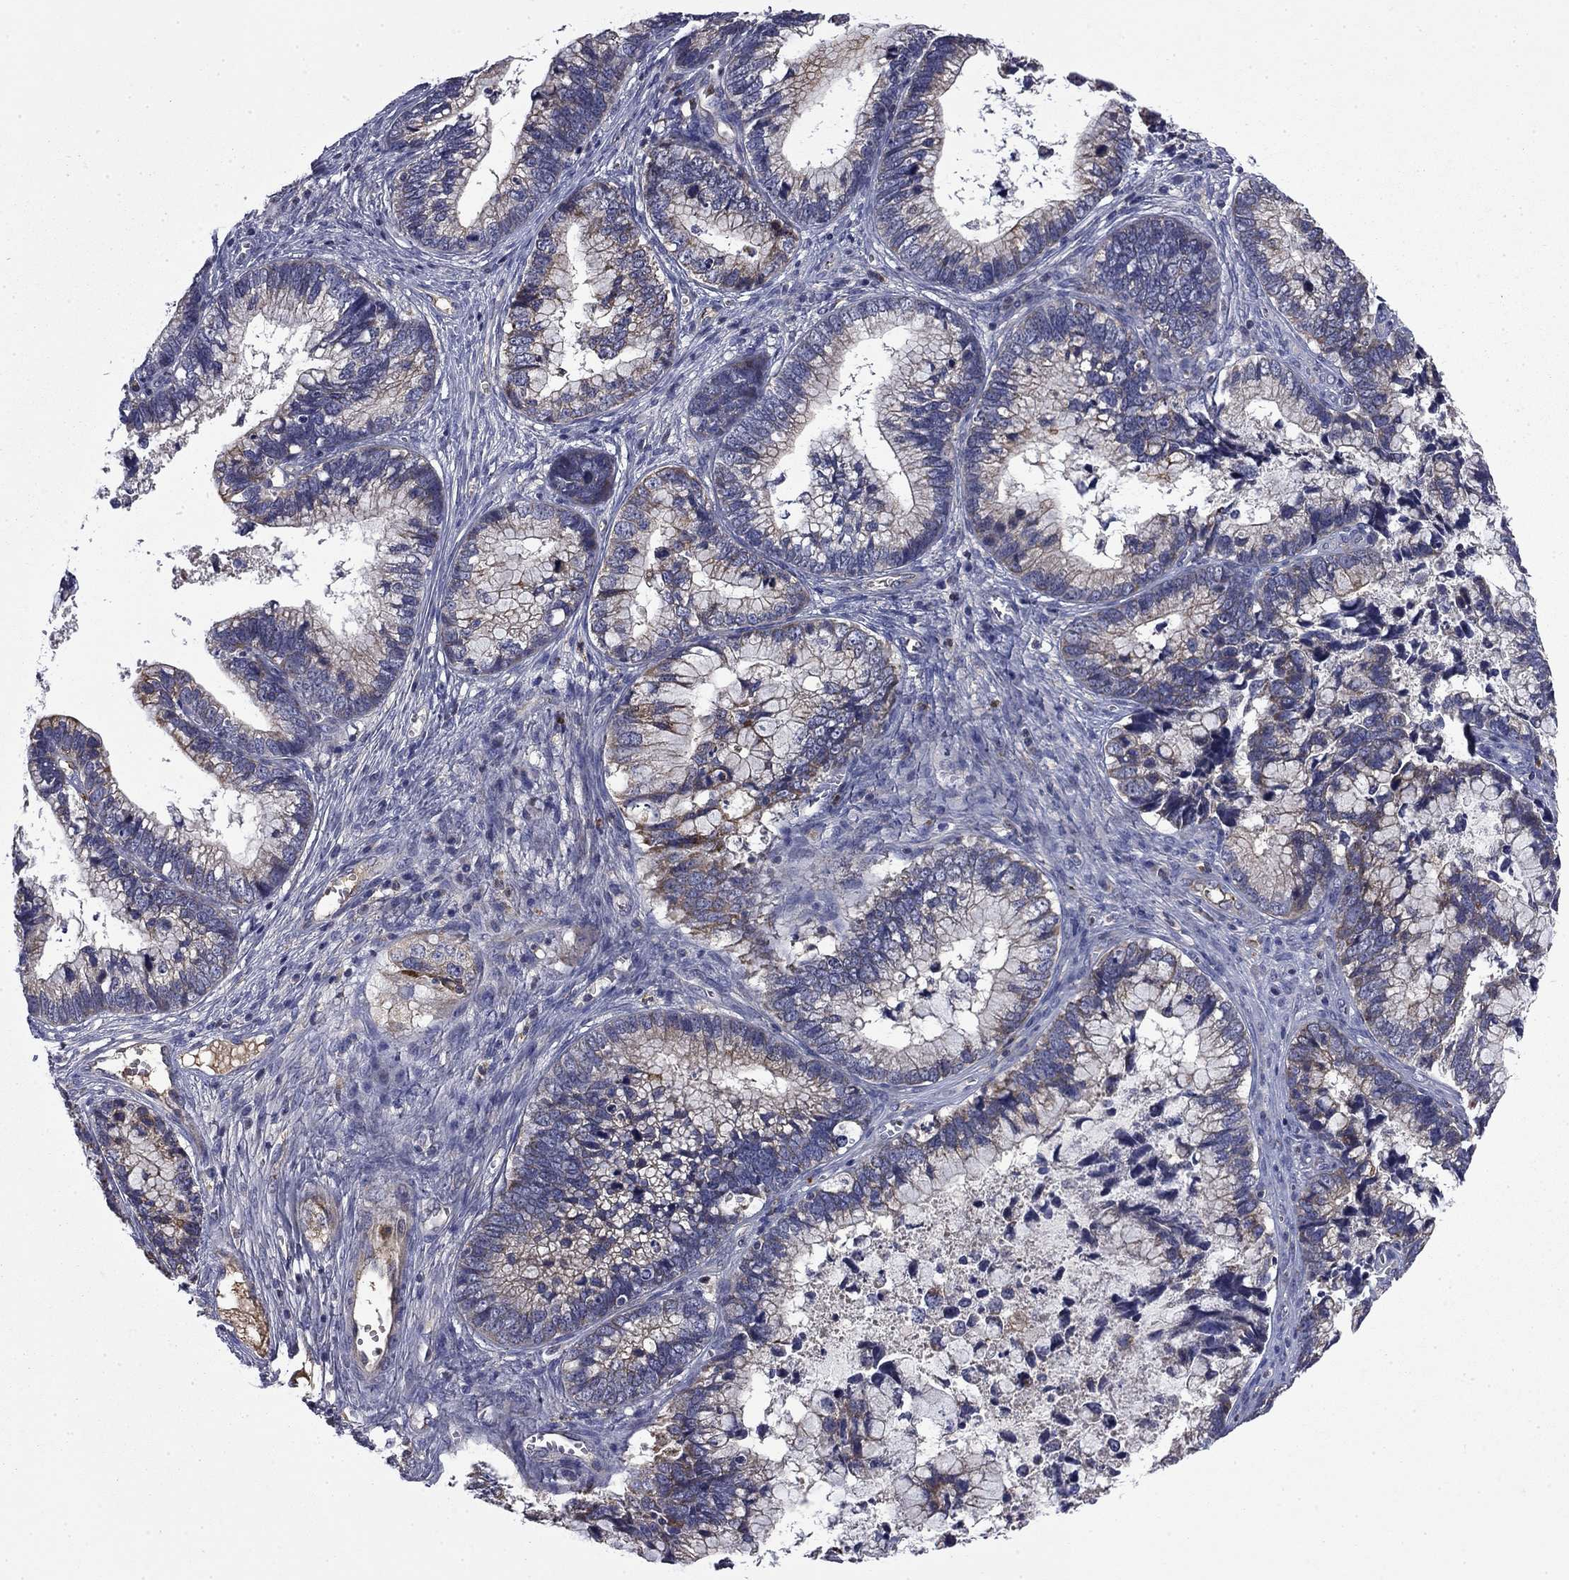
{"staining": {"intensity": "moderate", "quantity": "<25%", "location": "cytoplasmic/membranous"}, "tissue": "cervical cancer", "cell_type": "Tumor cells", "image_type": "cancer", "snomed": [{"axis": "morphology", "description": "Adenocarcinoma, NOS"}, {"axis": "topography", "description": "Cervix"}], "caption": "Approximately <25% of tumor cells in human cervical cancer reveal moderate cytoplasmic/membranous protein expression as visualized by brown immunohistochemical staining.", "gene": "CEACAM7", "patient": {"sex": "female", "age": 44}}